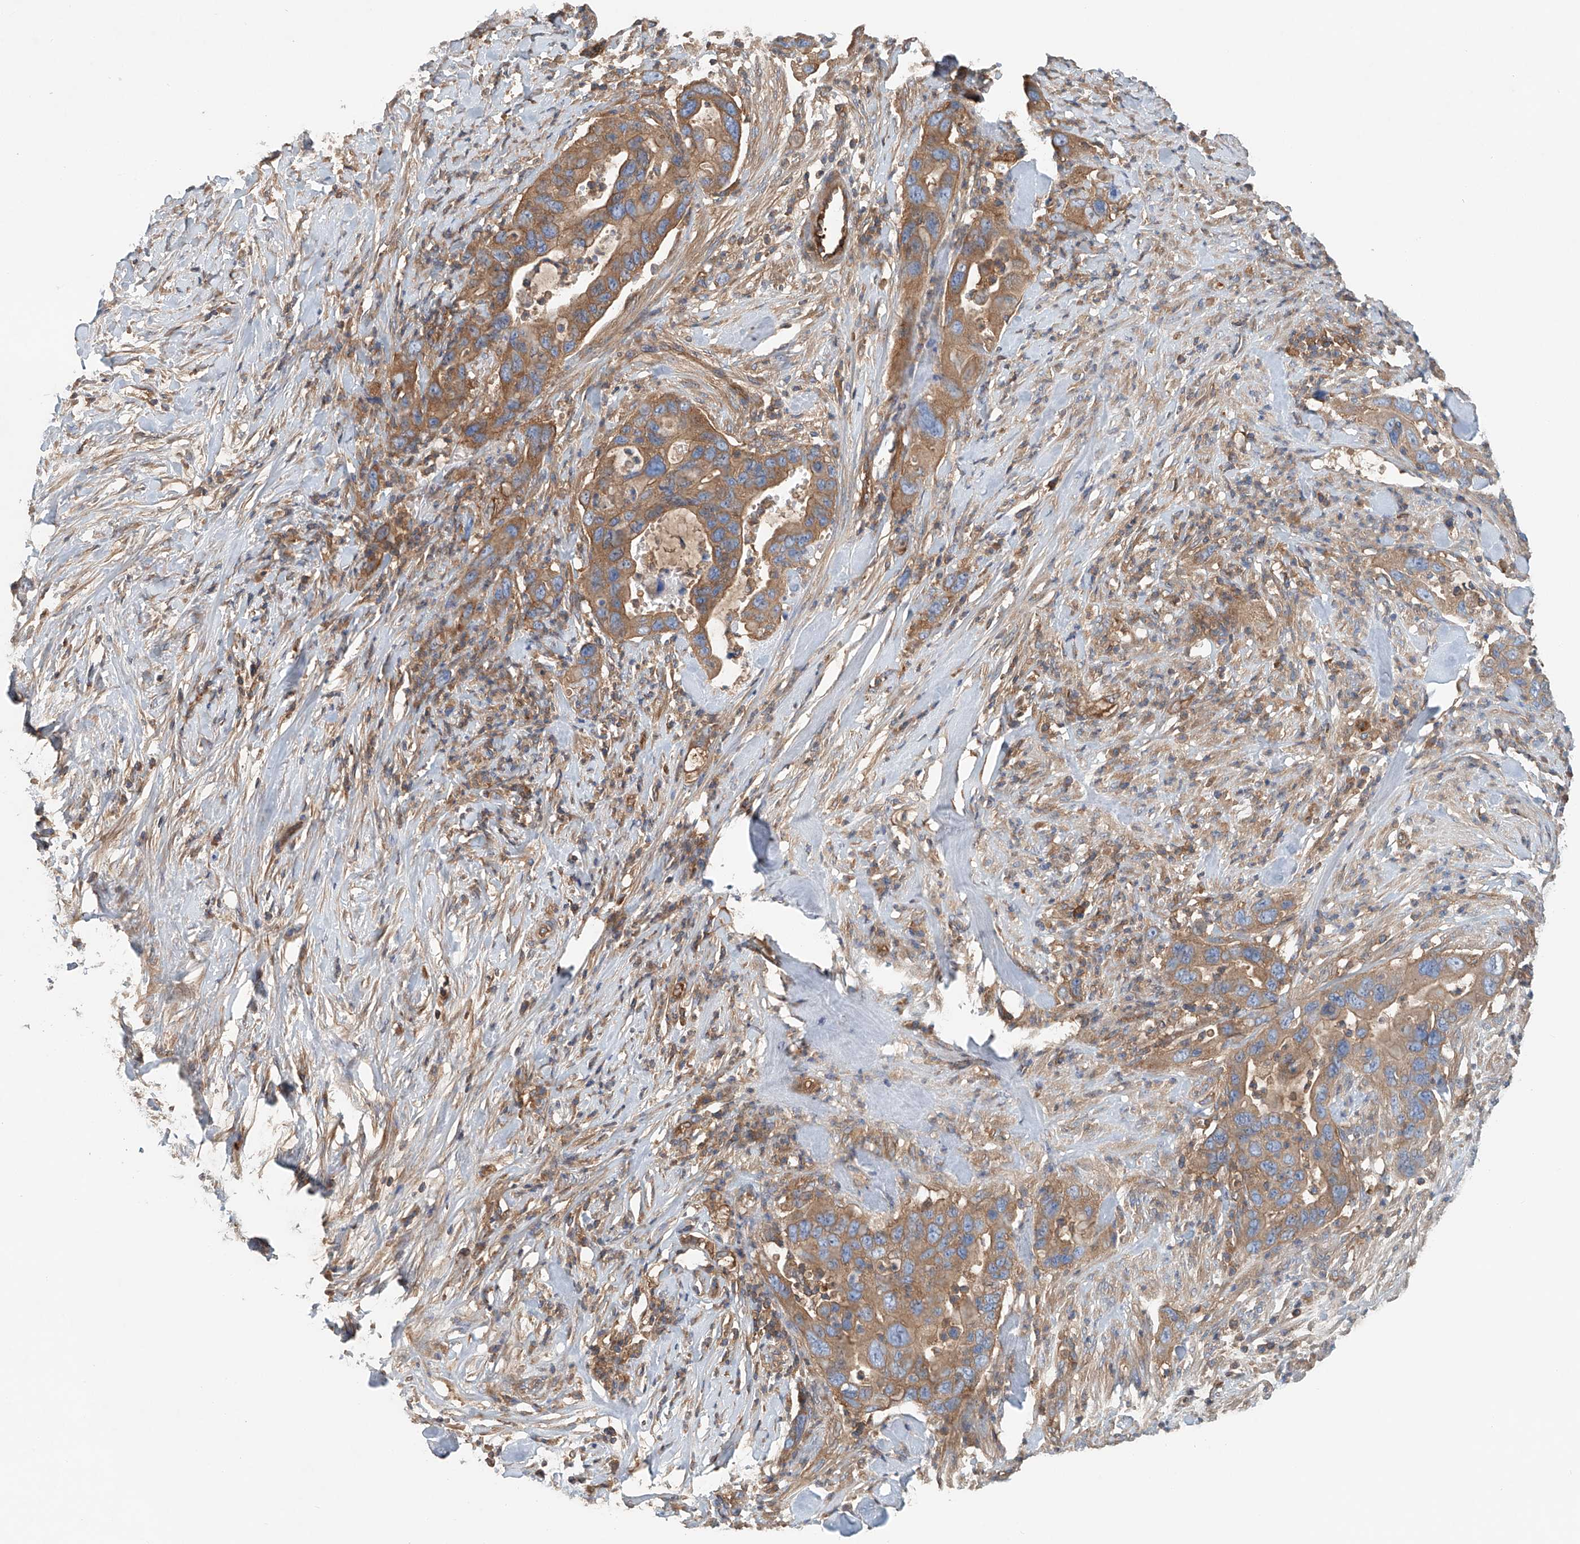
{"staining": {"intensity": "moderate", "quantity": ">75%", "location": "cytoplasmic/membranous"}, "tissue": "pancreatic cancer", "cell_type": "Tumor cells", "image_type": "cancer", "snomed": [{"axis": "morphology", "description": "Adenocarcinoma, NOS"}, {"axis": "topography", "description": "Pancreas"}], "caption": "Pancreatic cancer stained for a protein (brown) exhibits moderate cytoplasmic/membranous positive staining in approximately >75% of tumor cells.", "gene": "FRYL", "patient": {"sex": "female", "age": 71}}